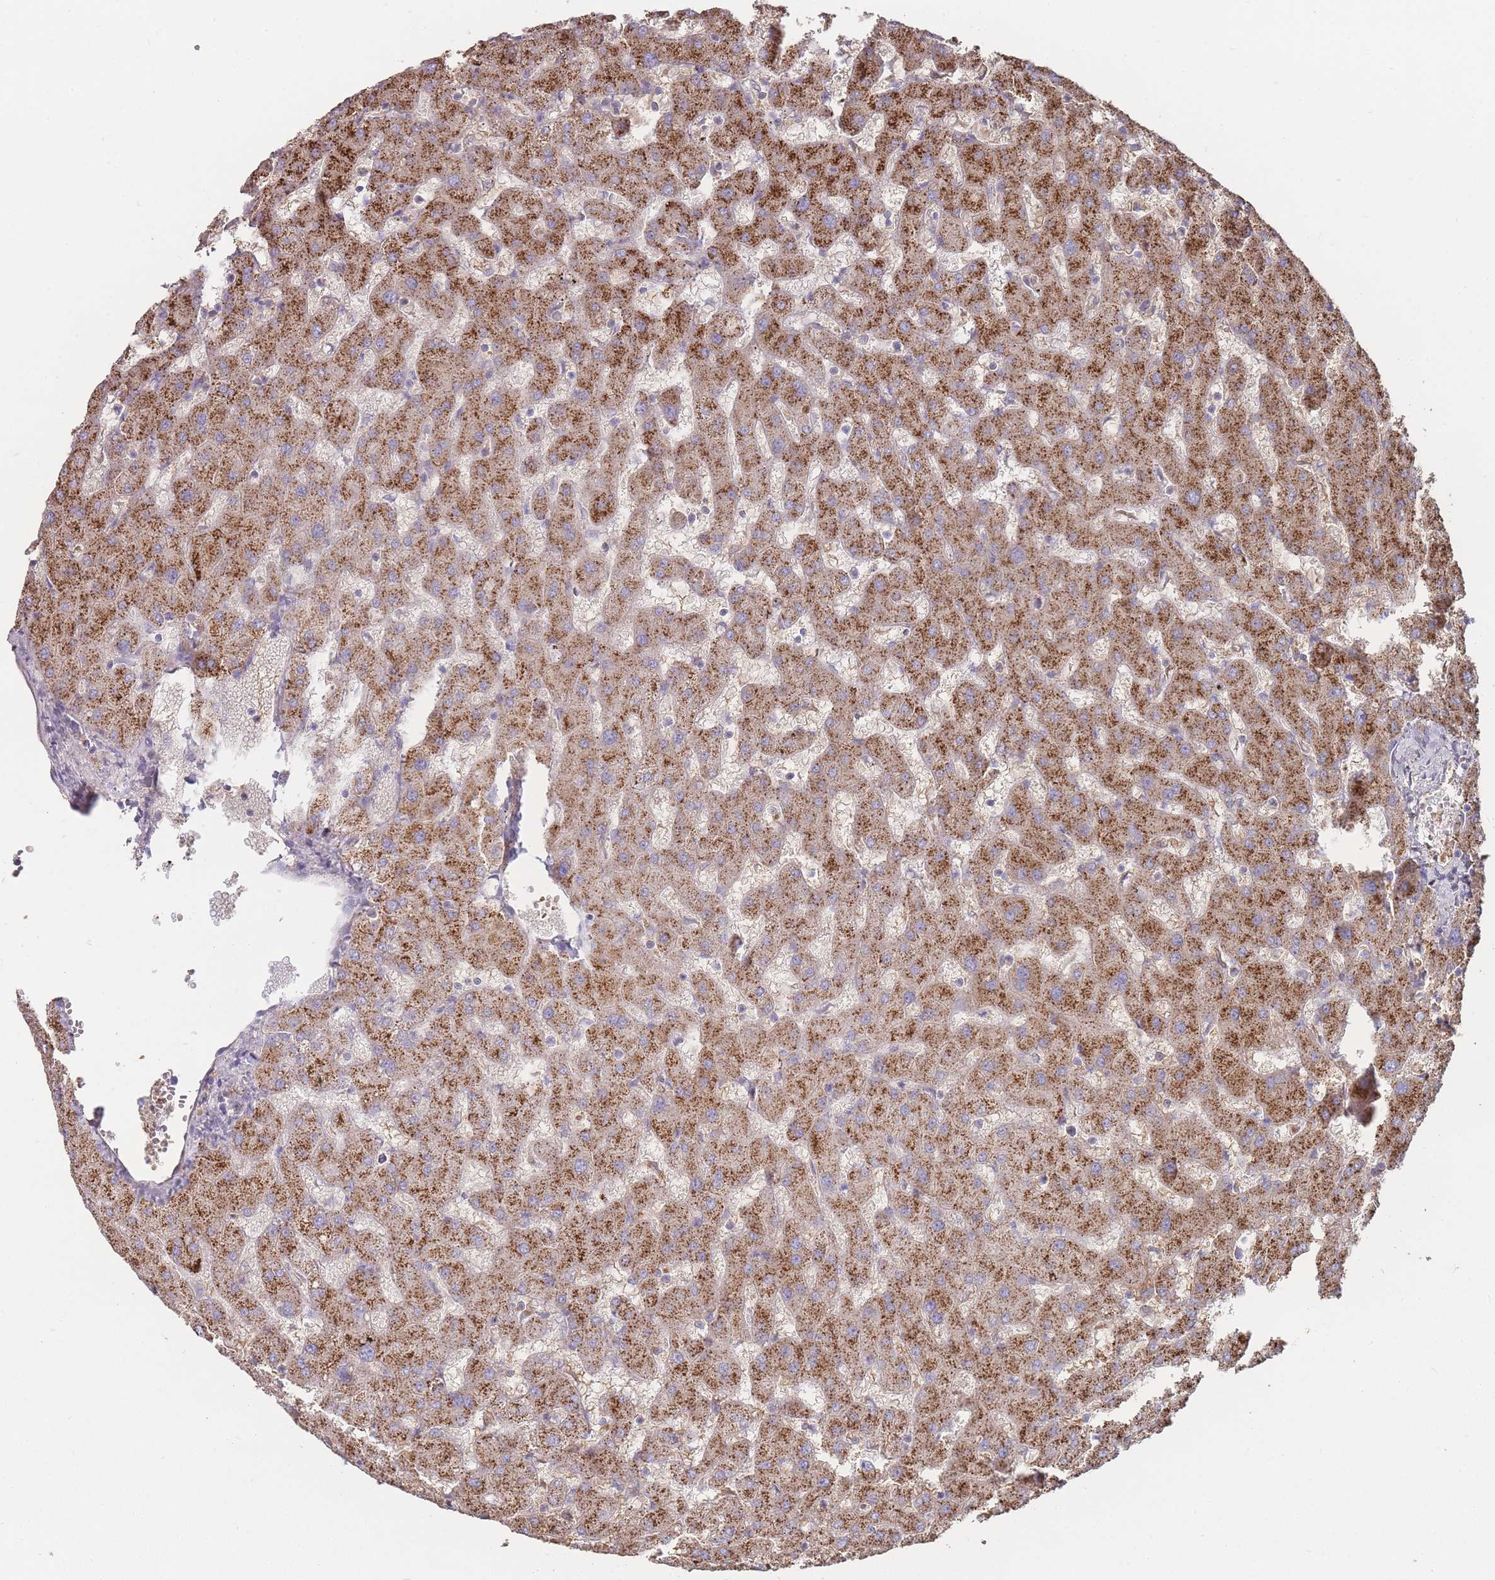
{"staining": {"intensity": "negative", "quantity": "none", "location": "none"}, "tissue": "liver", "cell_type": "Cholangiocytes", "image_type": "normal", "snomed": [{"axis": "morphology", "description": "Normal tissue, NOS"}, {"axis": "topography", "description": "Liver"}], "caption": "DAB immunohistochemical staining of benign liver reveals no significant expression in cholangiocytes.", "gene": "ENSG00000284931", "patient": {"sex": "female", "age": 63}}